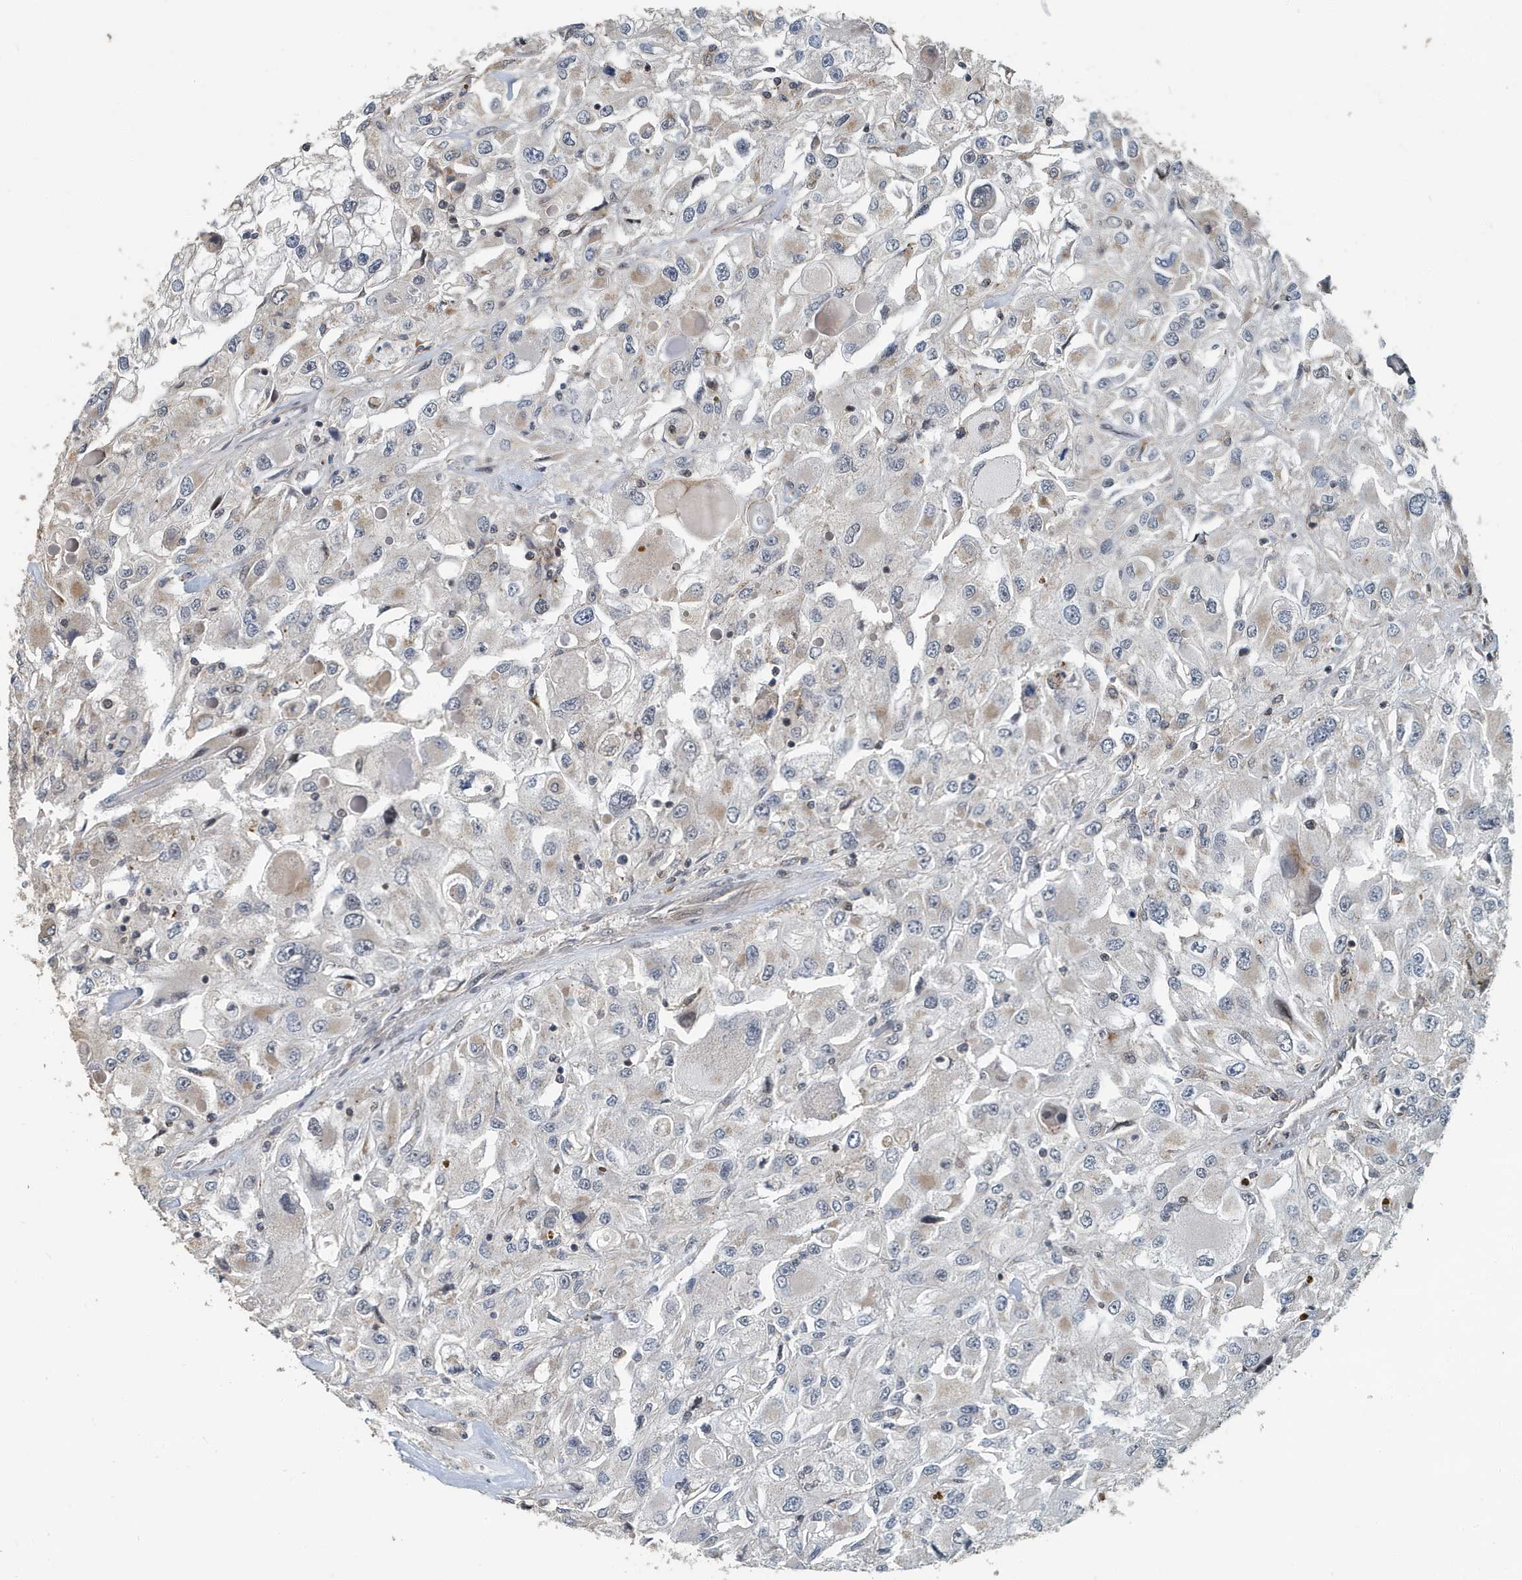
{"staining": {"intensity": "negative", "quantity": "none", "location": "none"}, "tissue": "renal cancer", "cell_type": "Tumor cells", "image_type": "cancer", "snomed": [{"axis": "morphology", "description": "Adenocarcinoma, NOS"}, {"axis": "topography", "description": "Kidney"}], "caption": "Immunohistochemistry (IHC) micrograph of neoplastic tissue: human renal cancer (adenocarcinoma) stained with DAB (3,3'-diaminobenzidine) exhibits no significant protein positivity in tumor cells.", "gene": "KIF15", "patient": {"sex": "female", "age": 52}}